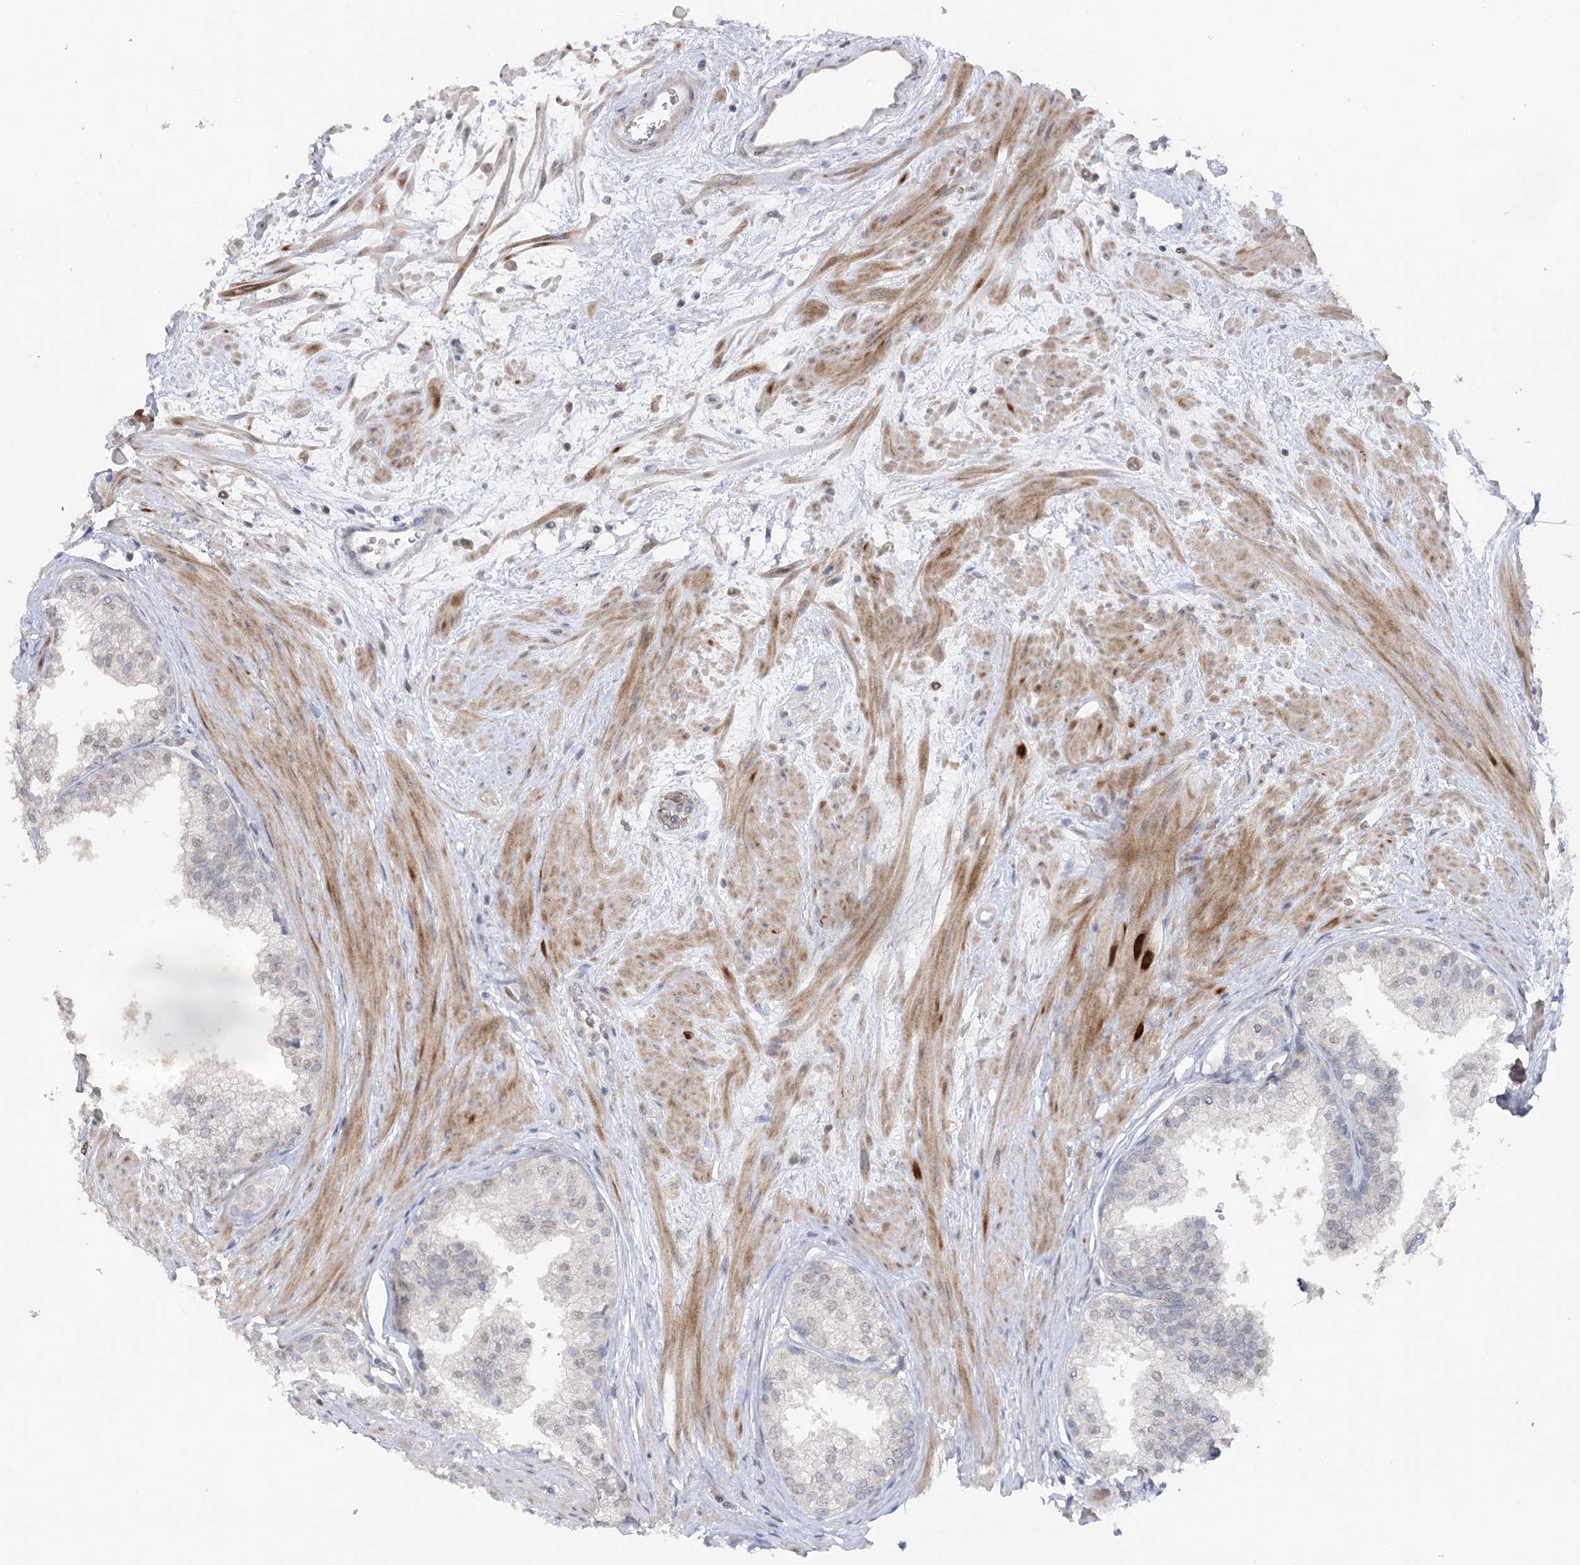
{"staining": {"intensity": "weak", "quantity": "<25%", "location": "nuclear"}, "tissue": "prostate", "cell_type": "Glandular cells", "image_type": "normal", "snomed": [{"axis": "morphology", "description": "Normal tissue, NOS"}, {"axis": "topography", "description": "Prostate"}], "caption": "This micrograph is of unremarkable prostate stained with immunohistochemistry (IHC) to label a protein in brown with the nuclei are counter-stained blue. There is no staining in glandular cells.", "gene": "TRAF3IP1", "patient": {"sex": "male", "age": 60}}